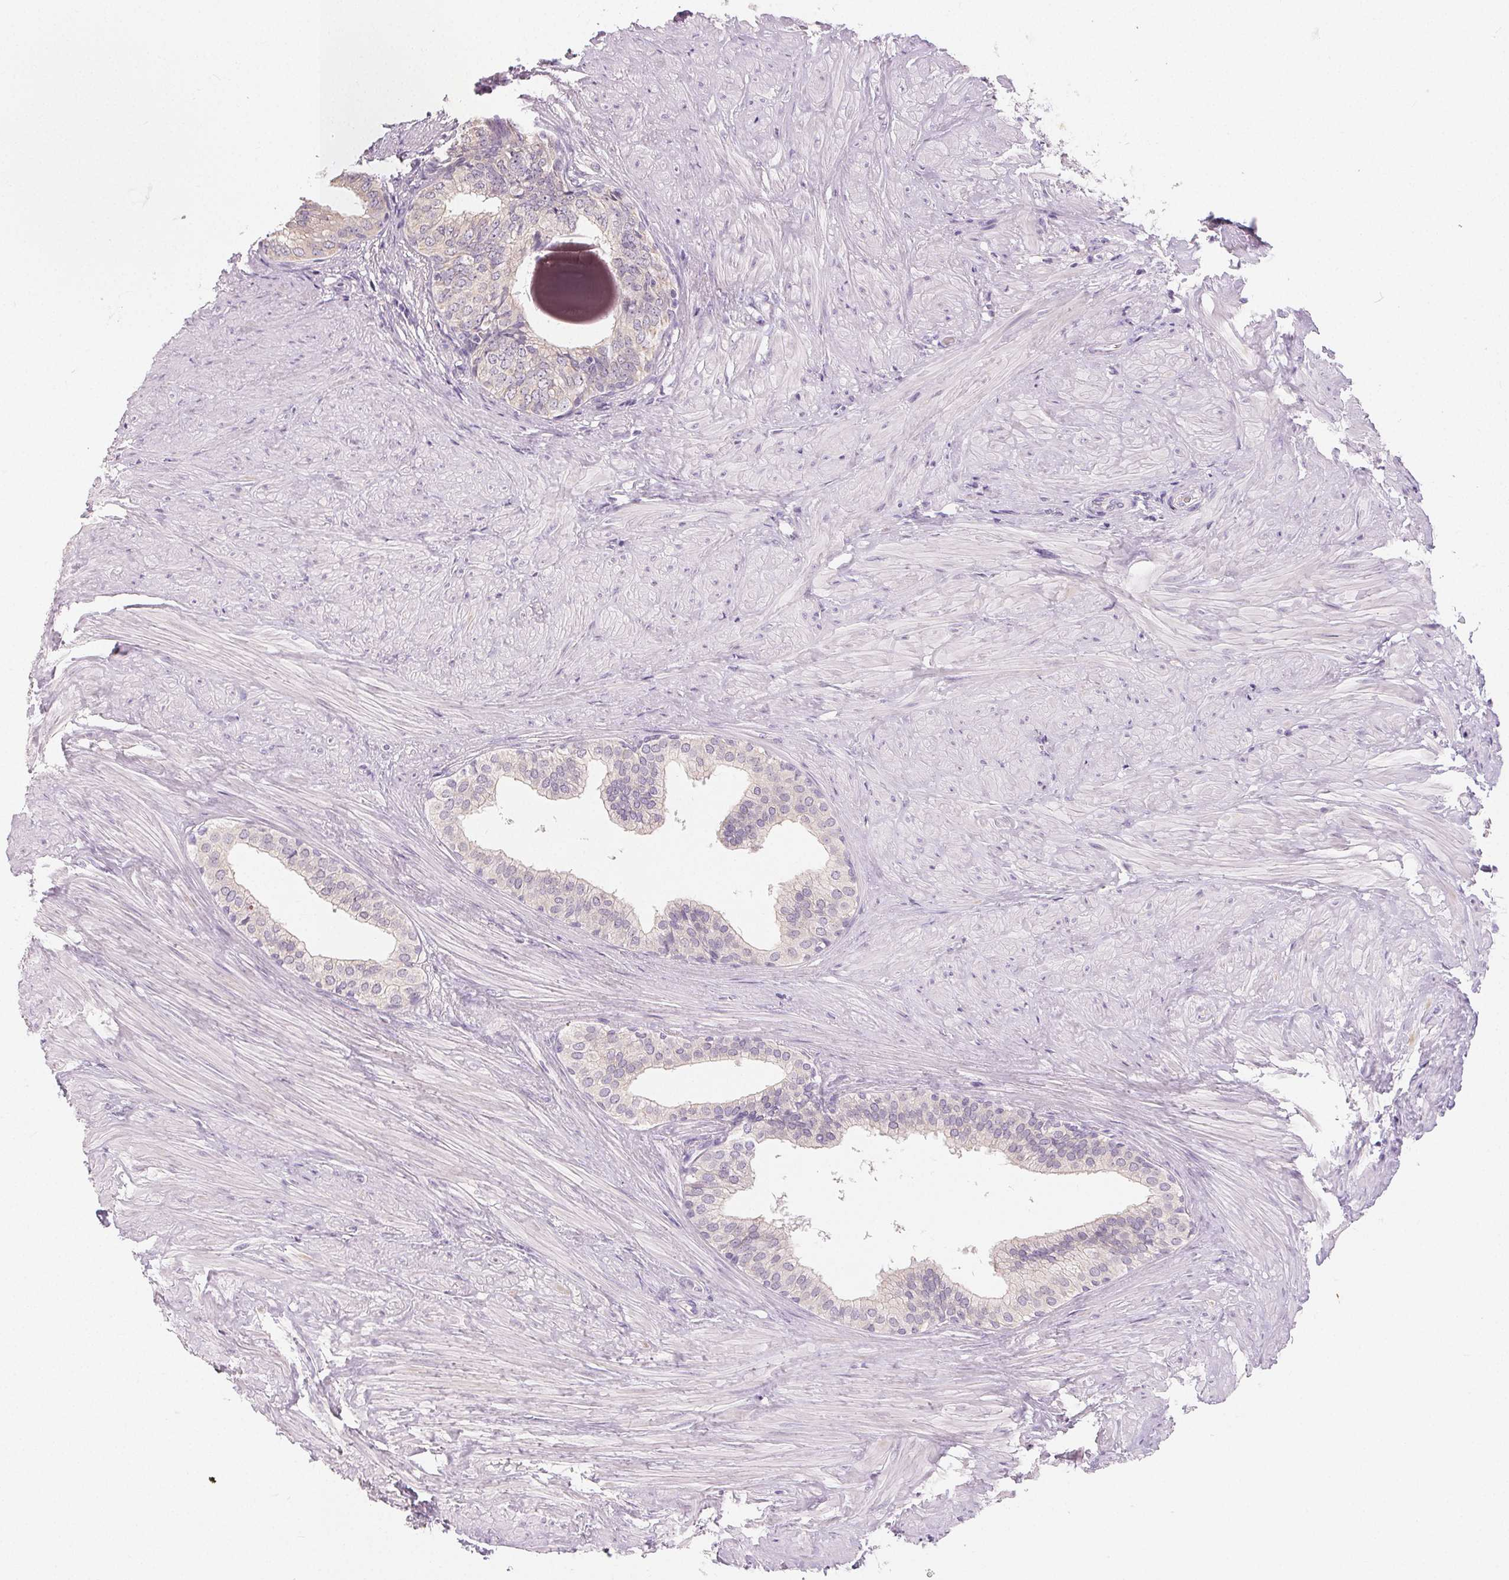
{"staining": {"intensity": "negative", "quantity": "none", "location": "none"}, "tissue": "prostate", "cell_type": "Glandular cells", "image_type": "normal", "snomed": [{"axis": "morphology", "description": "Normal tissue, NOS"}, {"axis": "topography", "description": "Prostate"}, {"axis": "topography", "description": "Peripheral nerve tissue"}], "caption": "Human prostate stained for a protein using immunohistochemistry (IHC) shows no expression in glandular cells.", "gene": "SFTPD", "patient": {"sex": "male", "age": 55}}